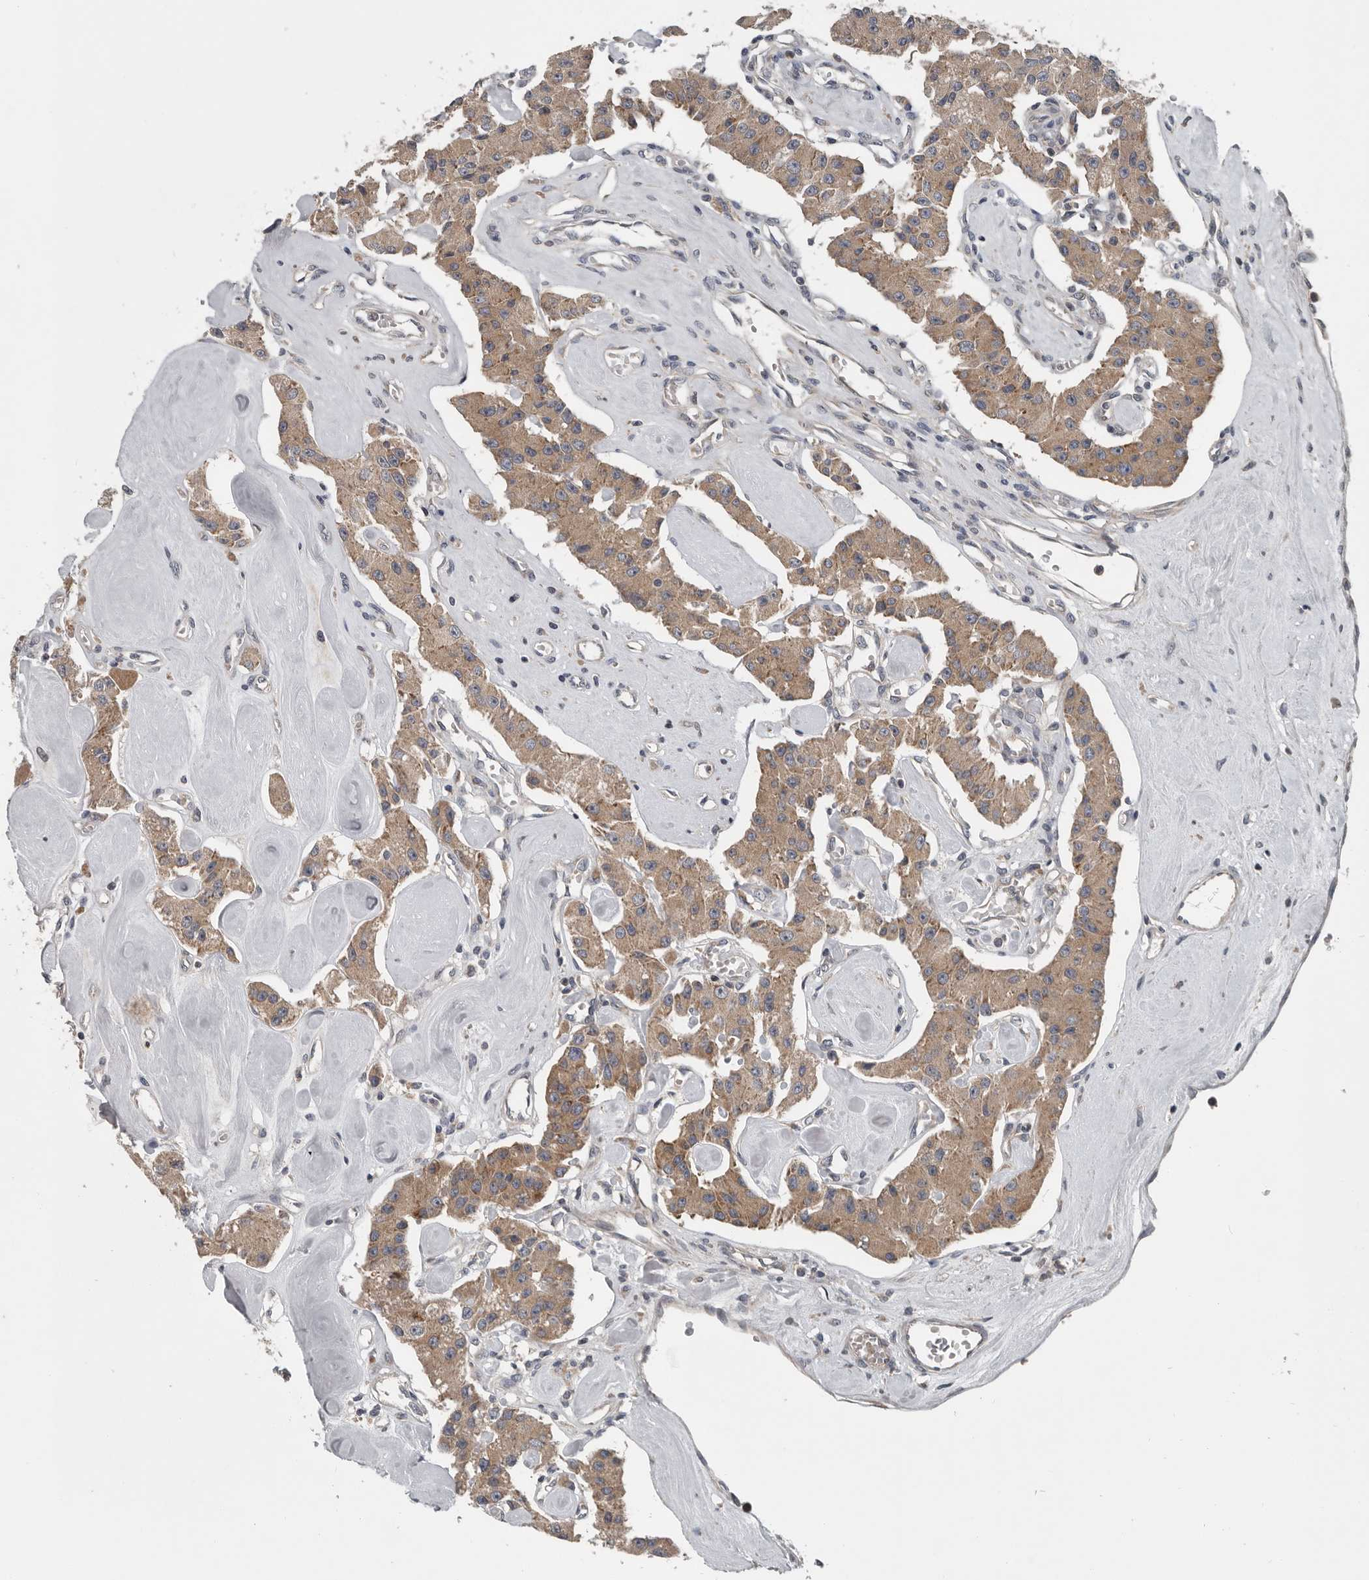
{"staining": {"intensity": "moderate", "quantity": ">75%", "location": "cytoplasmic/membranous"}, "tissue": "carcinoid", "cell_type": "Tumor cells", "image_type": "cancer", "snomed": [{"axis": "morphology", "description": "Carcinoid, malignant, NOS"}, {"axis": "topography", "description": "Pancreas"}], "caption": "A brown stain highlights moderate cytoplasmic/membranous positivity of a protein in malignant carcinoid tumor cells.", "gene": "TMEM199", "patient": {"sex": "male", "age": 41}}